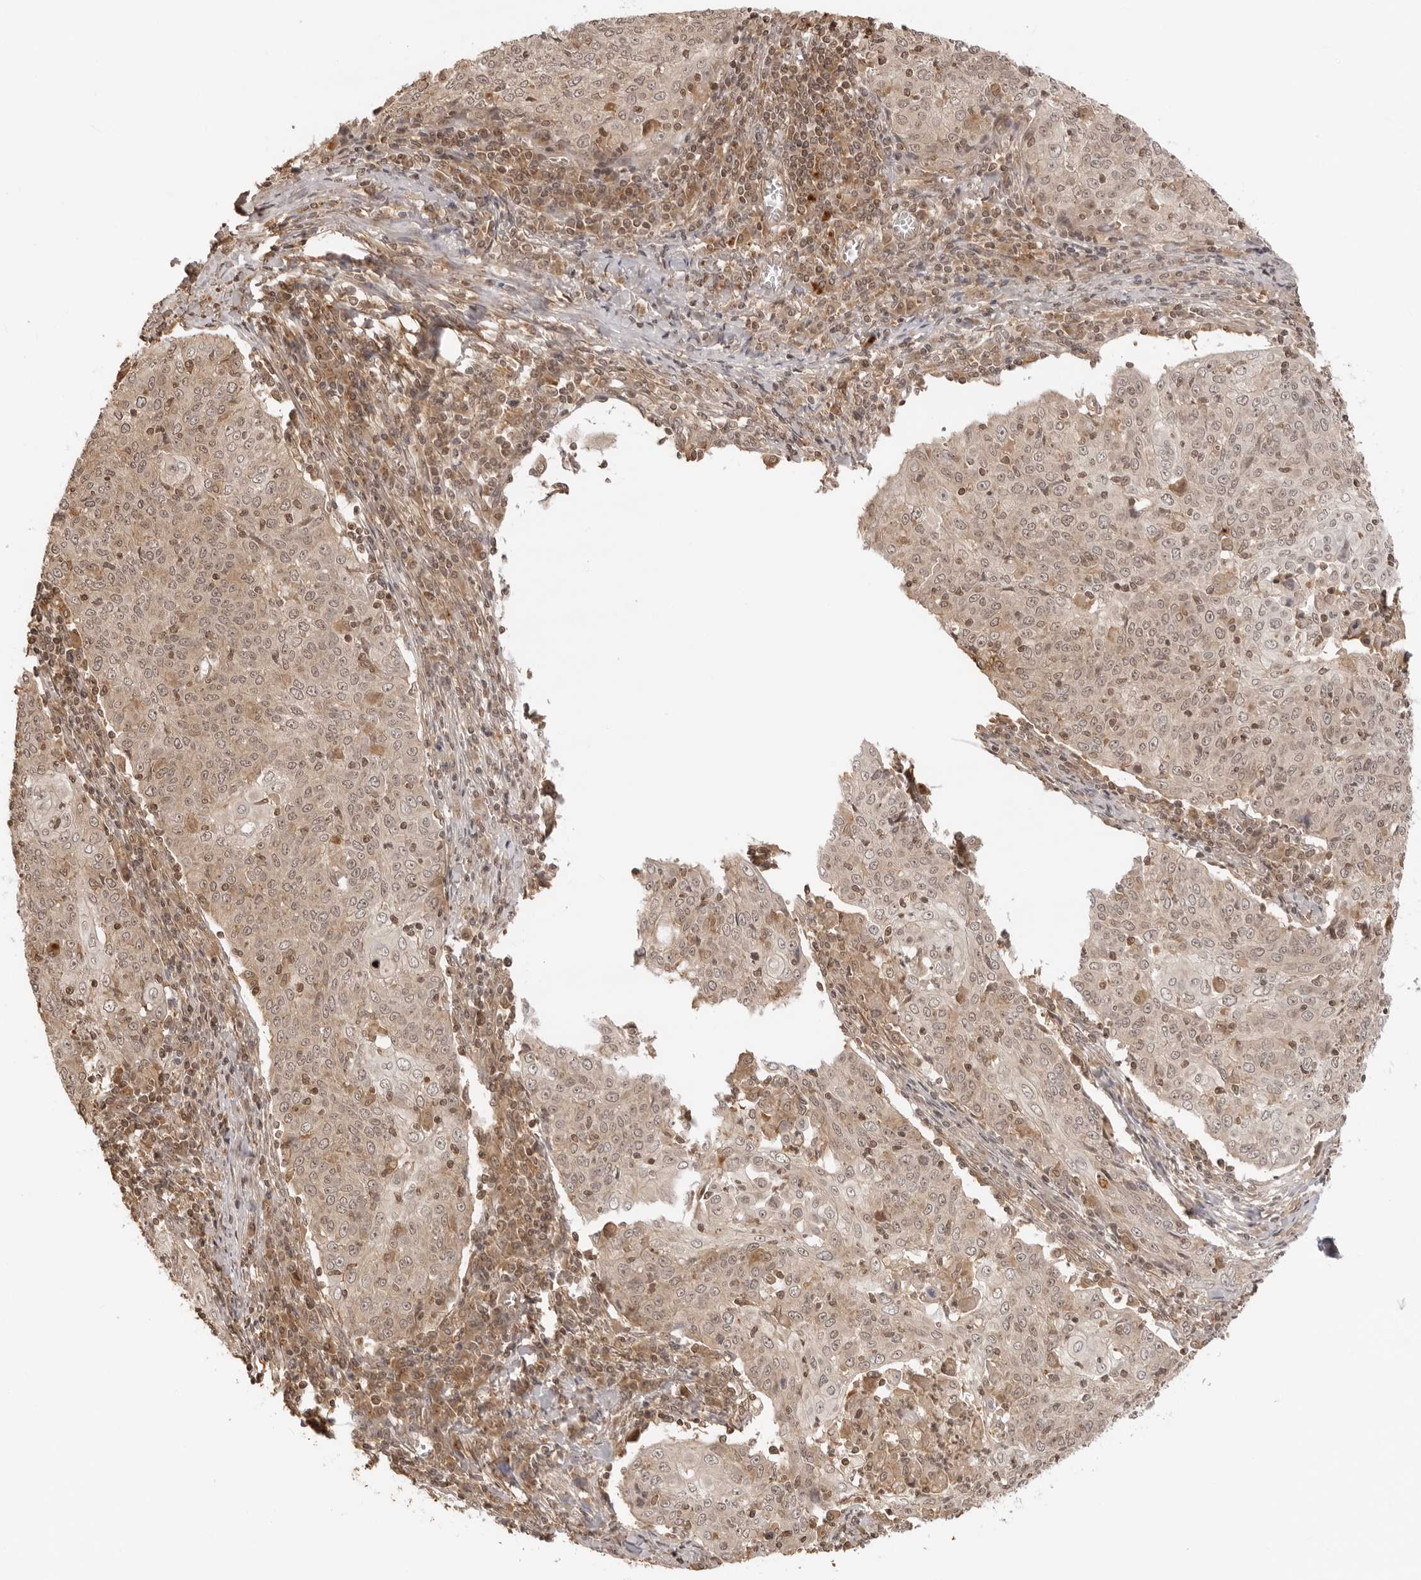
{"staining": {"intensity": "weak", "quantity": ">75%", "location": "cytoplasmic/membranous,nuclear"}, "tissue": "cervical cancer", "cell_type": "Tumor cells", "image_type": "cancer", "snomed": [{"axis": "morphology", "description": "Squamous cell carcinoma, NOS"}, {"axis": "topography", "description": "Cervix"}], "caption": "Human squamous cell carcinoma (cervical) stained with a brown dye demonstrates weak cytoplasmic/membranous and nuclear positive expression in about >75% of tumor cells.", "gene": "IKBKE", "patient": {"sex": "female", "age": 48}}